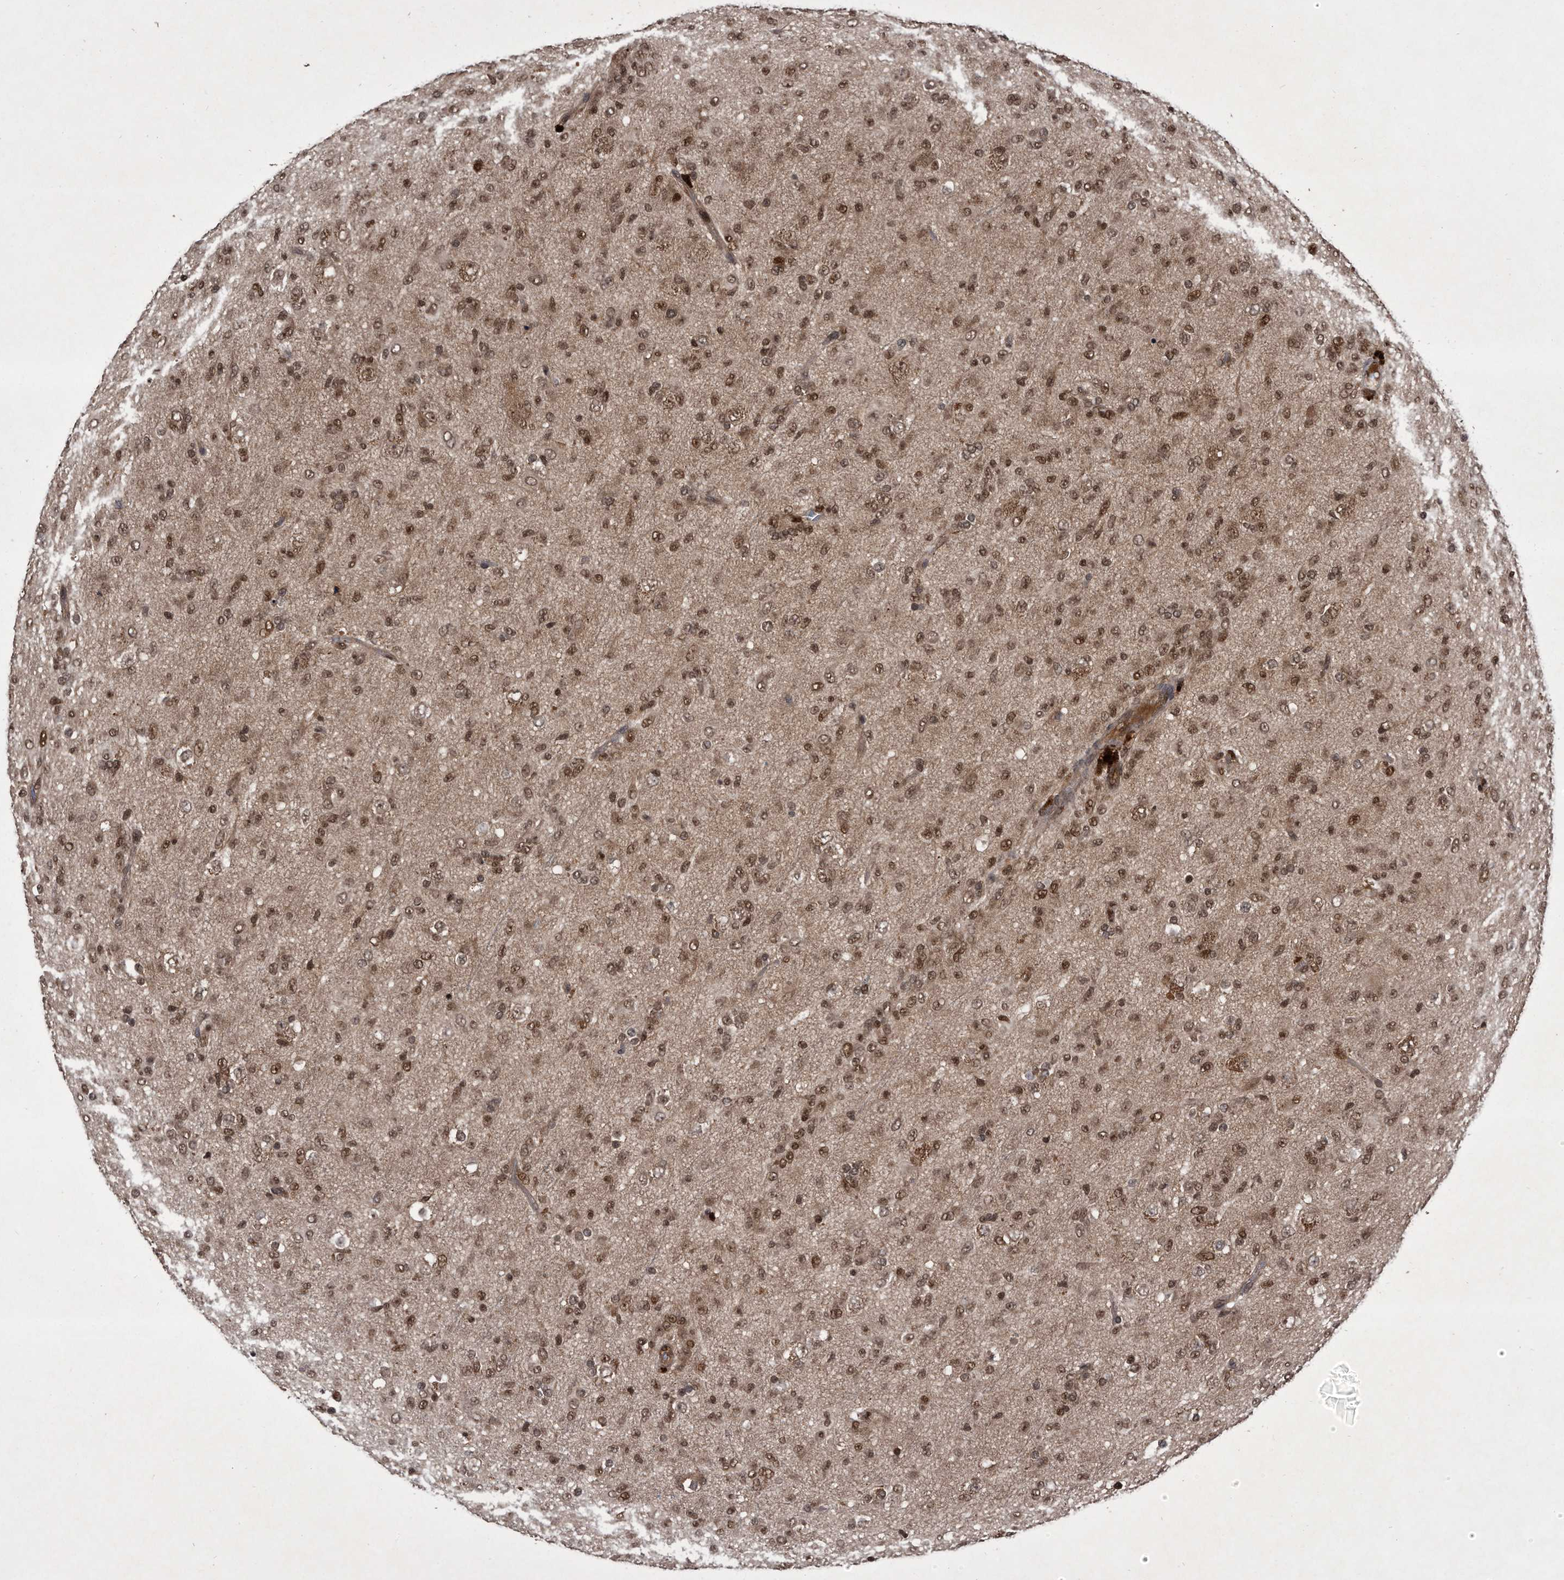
{"staining": {"intensity": "moderate", "quantity": ">75%", "location": "cytoplasmic/membranous,nuclear"}, "tissue": "glioma", "cell_type": "Tumor cells", "image_type": "cancer", "snomed": [{"axis": "morphology", "description": "Glioma, malignant, Low grade"}, {"axis": "topography", "description": "Brain"}], "caption": "There is medium levels of moderate cytoplasmic/membranous and nuclear staining in tumor cells of malignant glioma (low-grade), as demonstrated by immunohistochemical staining (brown color).", "gene": "RAD23B", "patient": {"sex": "male", "age": 65}}